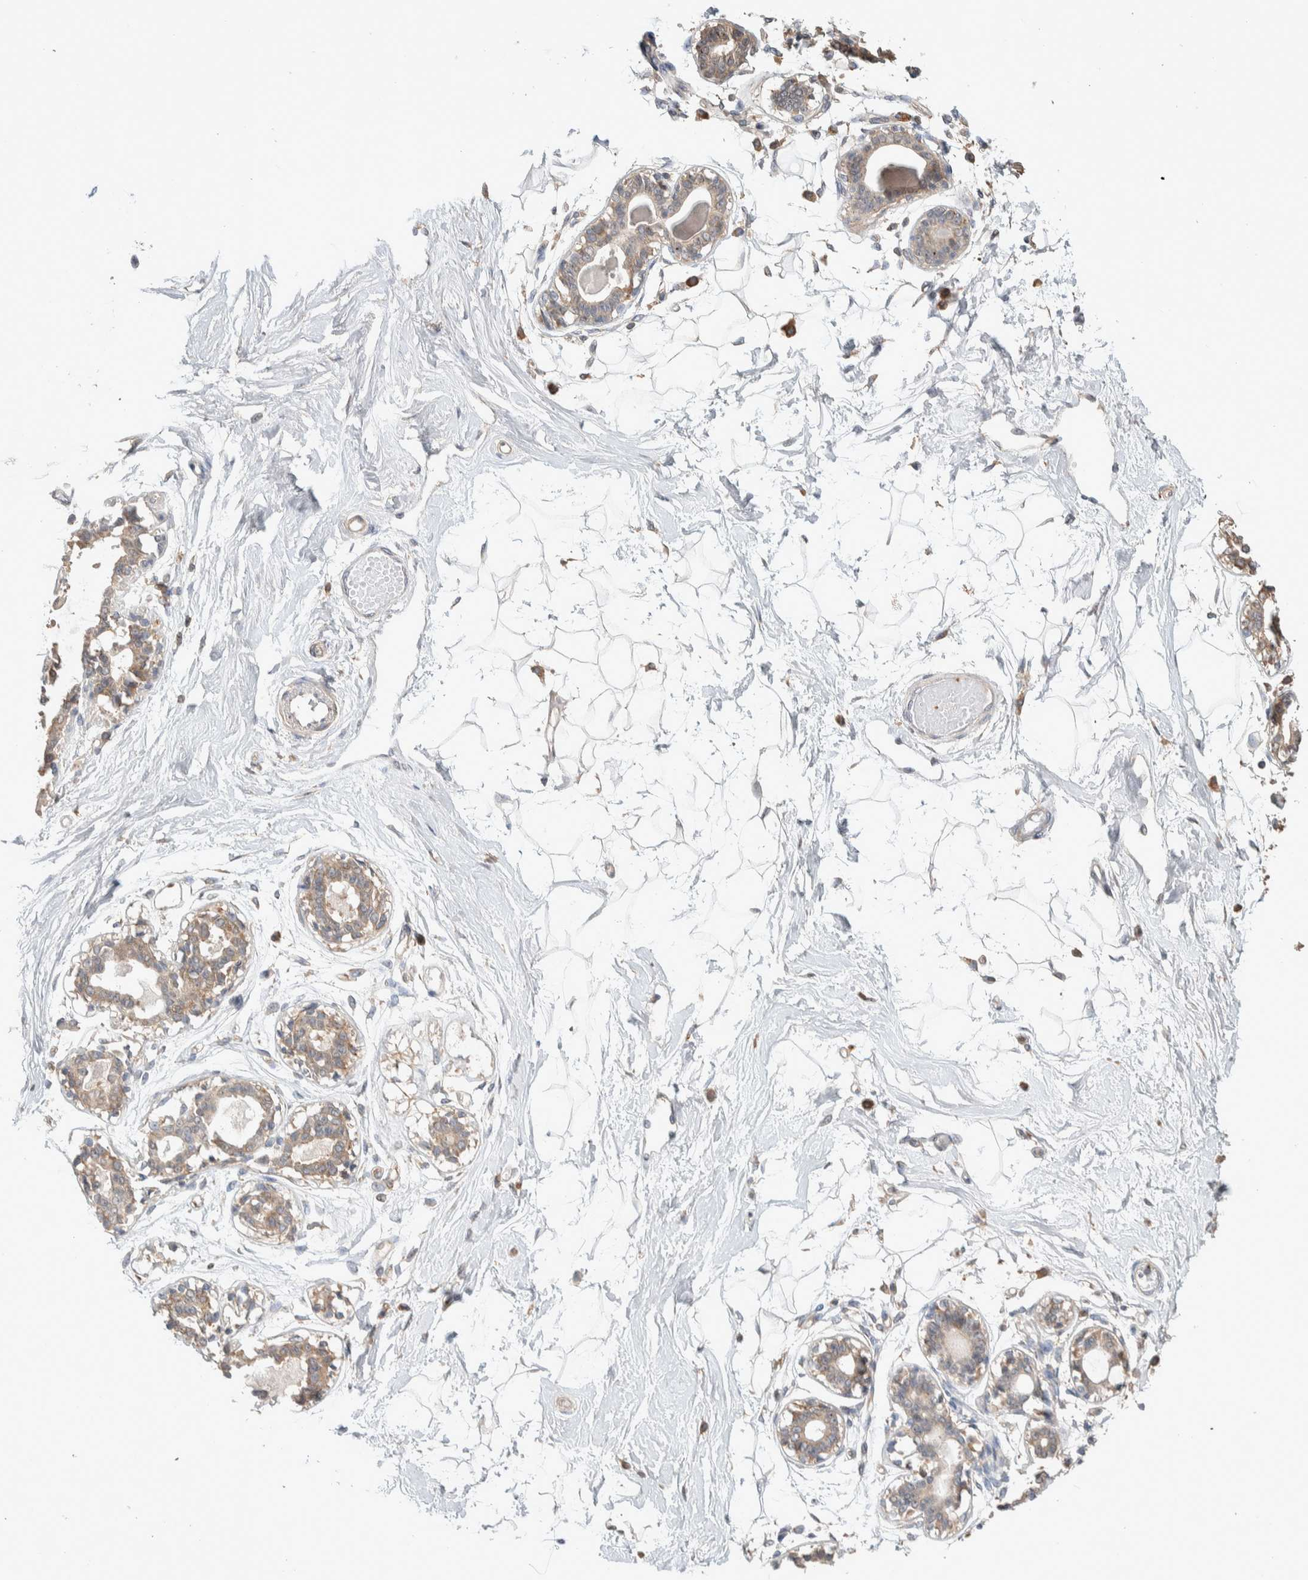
{"staining": {"intensity": "negative", "quantity": "none", "location": "none"}, "tissue": "breast", "cell_type": "Adipocytes", "image_type": "normal", "snomed": [{"axis": "morphology", "description": "Normal tissue, NOS"}, {"axis": "topography", "description": "Breast"}], "caption": "Immunohistochemistry (IHC) histopathology image of unremarkable breast: human breast stained with DAB exhibits no significant protein expression in adipocytes.", "gene": "DEPTOR", "patient": {"sex": "female", "age": 45}}